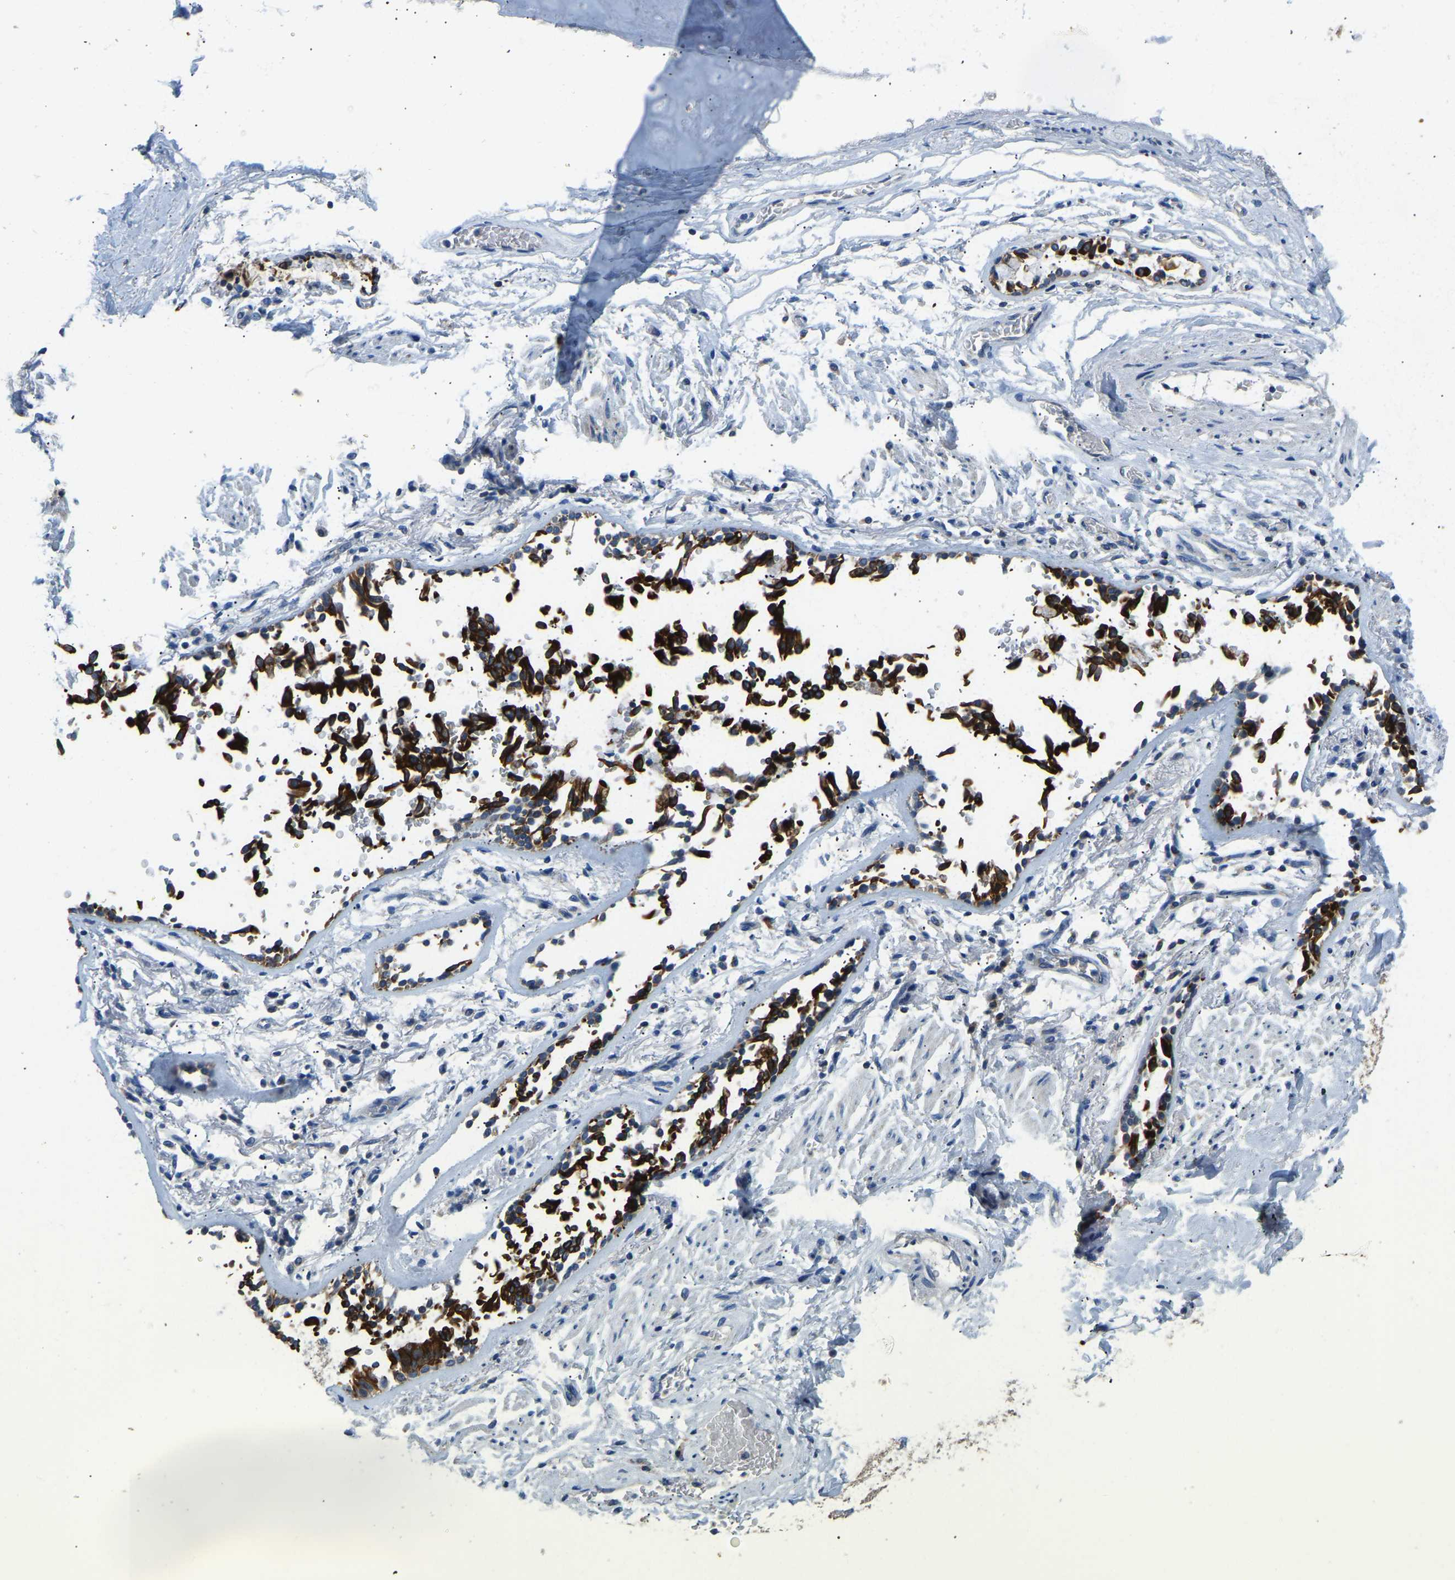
{"staining": {"intensity": "negative", "quantity": "none", "location": "none"}, "tissue": "adipose tissue", "cell_type": "Adipocytes", "image_type": "normal", "snomed": [{"axis": "morphology", "description": "Normal tissue, NOS"}, {"axis": "topography", "description": "Cartilage tissue"}, {"axis": "topography", "description": "Lung"}], "caption": "DAB (3,3'-diaminobenzidine) immunohistochemical staining of unremarkable human adipose tissue shows no significant positivity in adipocytes.", "gene": "ZNF200", "patient": {"sex": "female", "age": 77}}